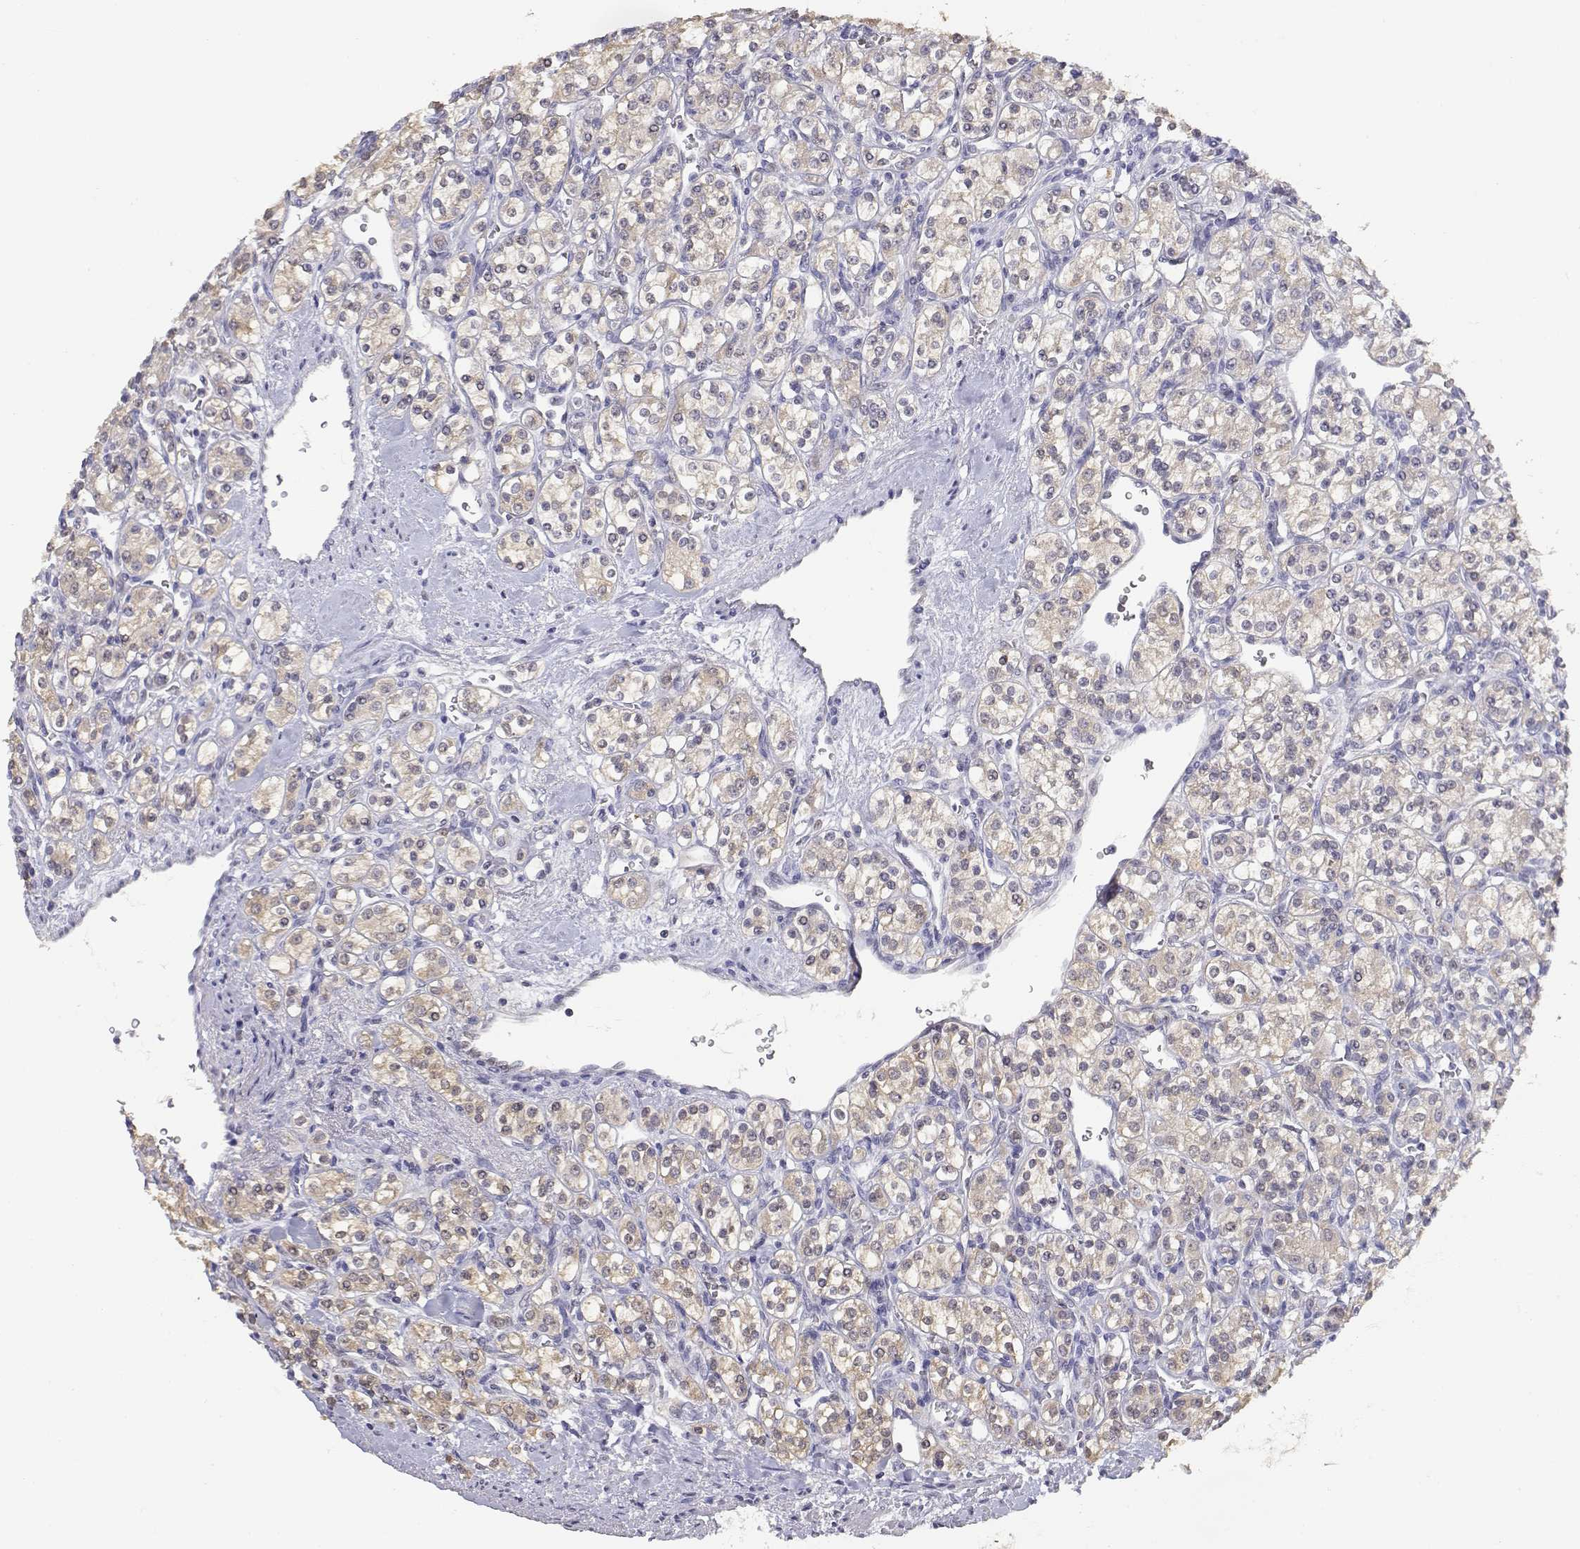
{"staining": {"intensity": "weak", "quantity": ">75%", "location": "cytoplasmic/membranous"}, "tissue": "renal cancer", "cell_type": "Tumor cells", "image_type": "cancer", "snomed": [{"axis": "morphology", "description": "Adenocarcinoma, NOS"}, {"axis": "topography", "description": "Kidney"}], "caption": "IHC (DAB) staining of human renal adenocarcinoma displays weak cytoplasmic/membranous protein expression in about >75% of tumor cells.", "gene": "ADA", "patient": {"sex": "male", "age": 77}}